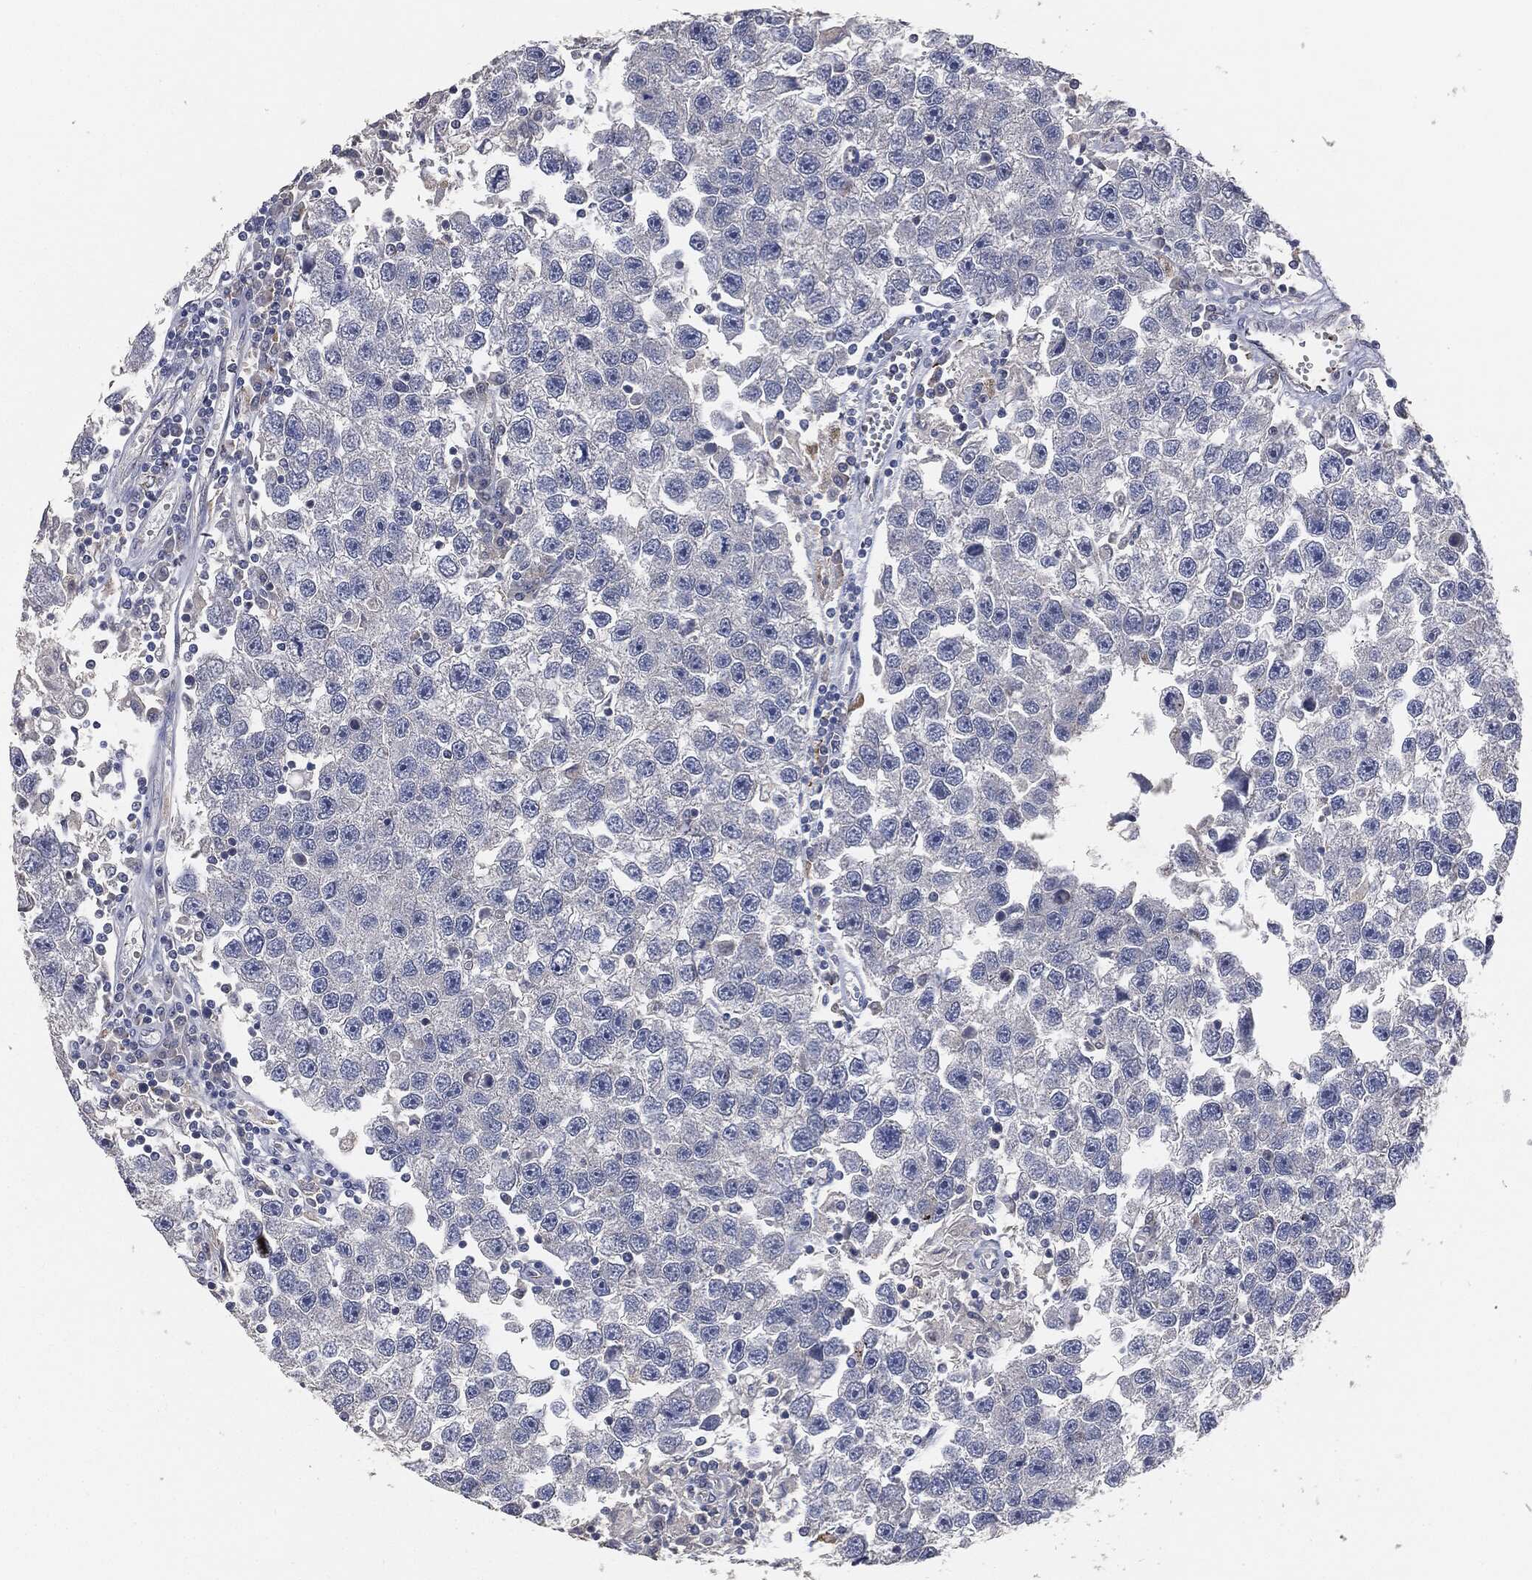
{"staining": {"intensity": "negative", "quantity": "none", "location": "none"}, "tissue": "testis cancer", "cell_type": "Tumor cells", "image_type": "cancer", "snomed": [{"axis": "morphology", "description": "Seminoma, NOS"}, {"axis": "topography", "description": "Testis"}], "caption": "Immunohistochemistry of testis cancer demonstrates no expression in tumor cells.", "gene": "APOB", "patient": {"sex": "male", "age": 26}}